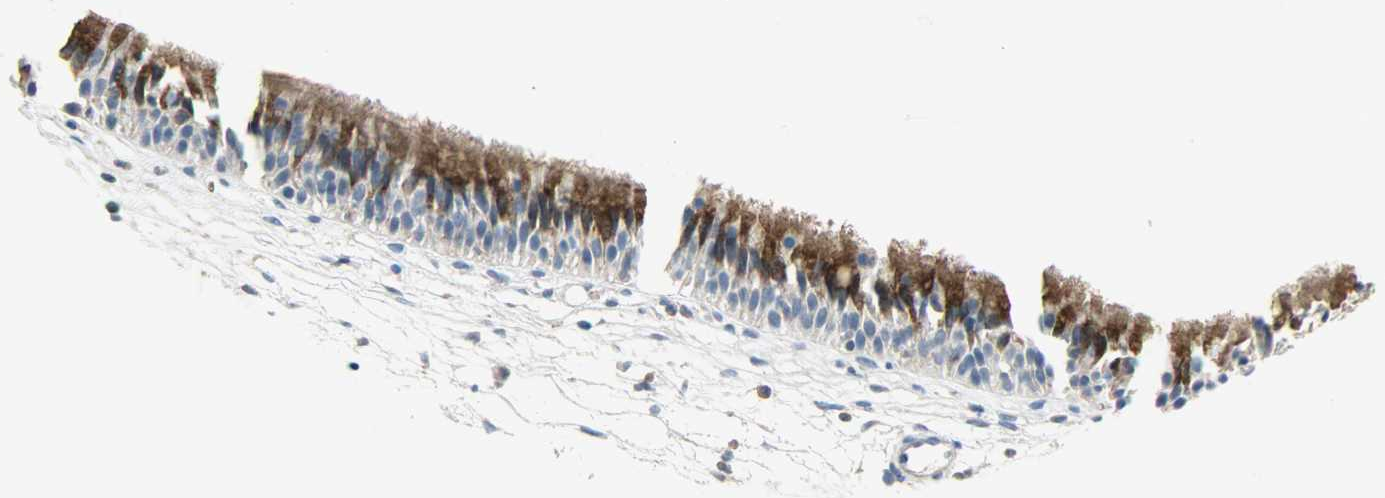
{"staining": {"intensity": "strong", "quantity": ">75%", "location": "cytoplasmic/membranous"}, "tissue": "nasopharynx", "cell_type": "Respiratory epithelial cells", "image_type": "normal", "snomed": [{"axis": "morphology", "description": "Normal tissue, NOS"}, {"axis": "topography", "description": "Nasopharynx"}], "caption": "Respiratory epithelial cells demonstrate high levels of strong cytoplasmic/membranous staining in approximately >75% of cells in benign nasopharynx.", "gene": "DNAJA4", "patient": {"sex": "female", "age": 54}}